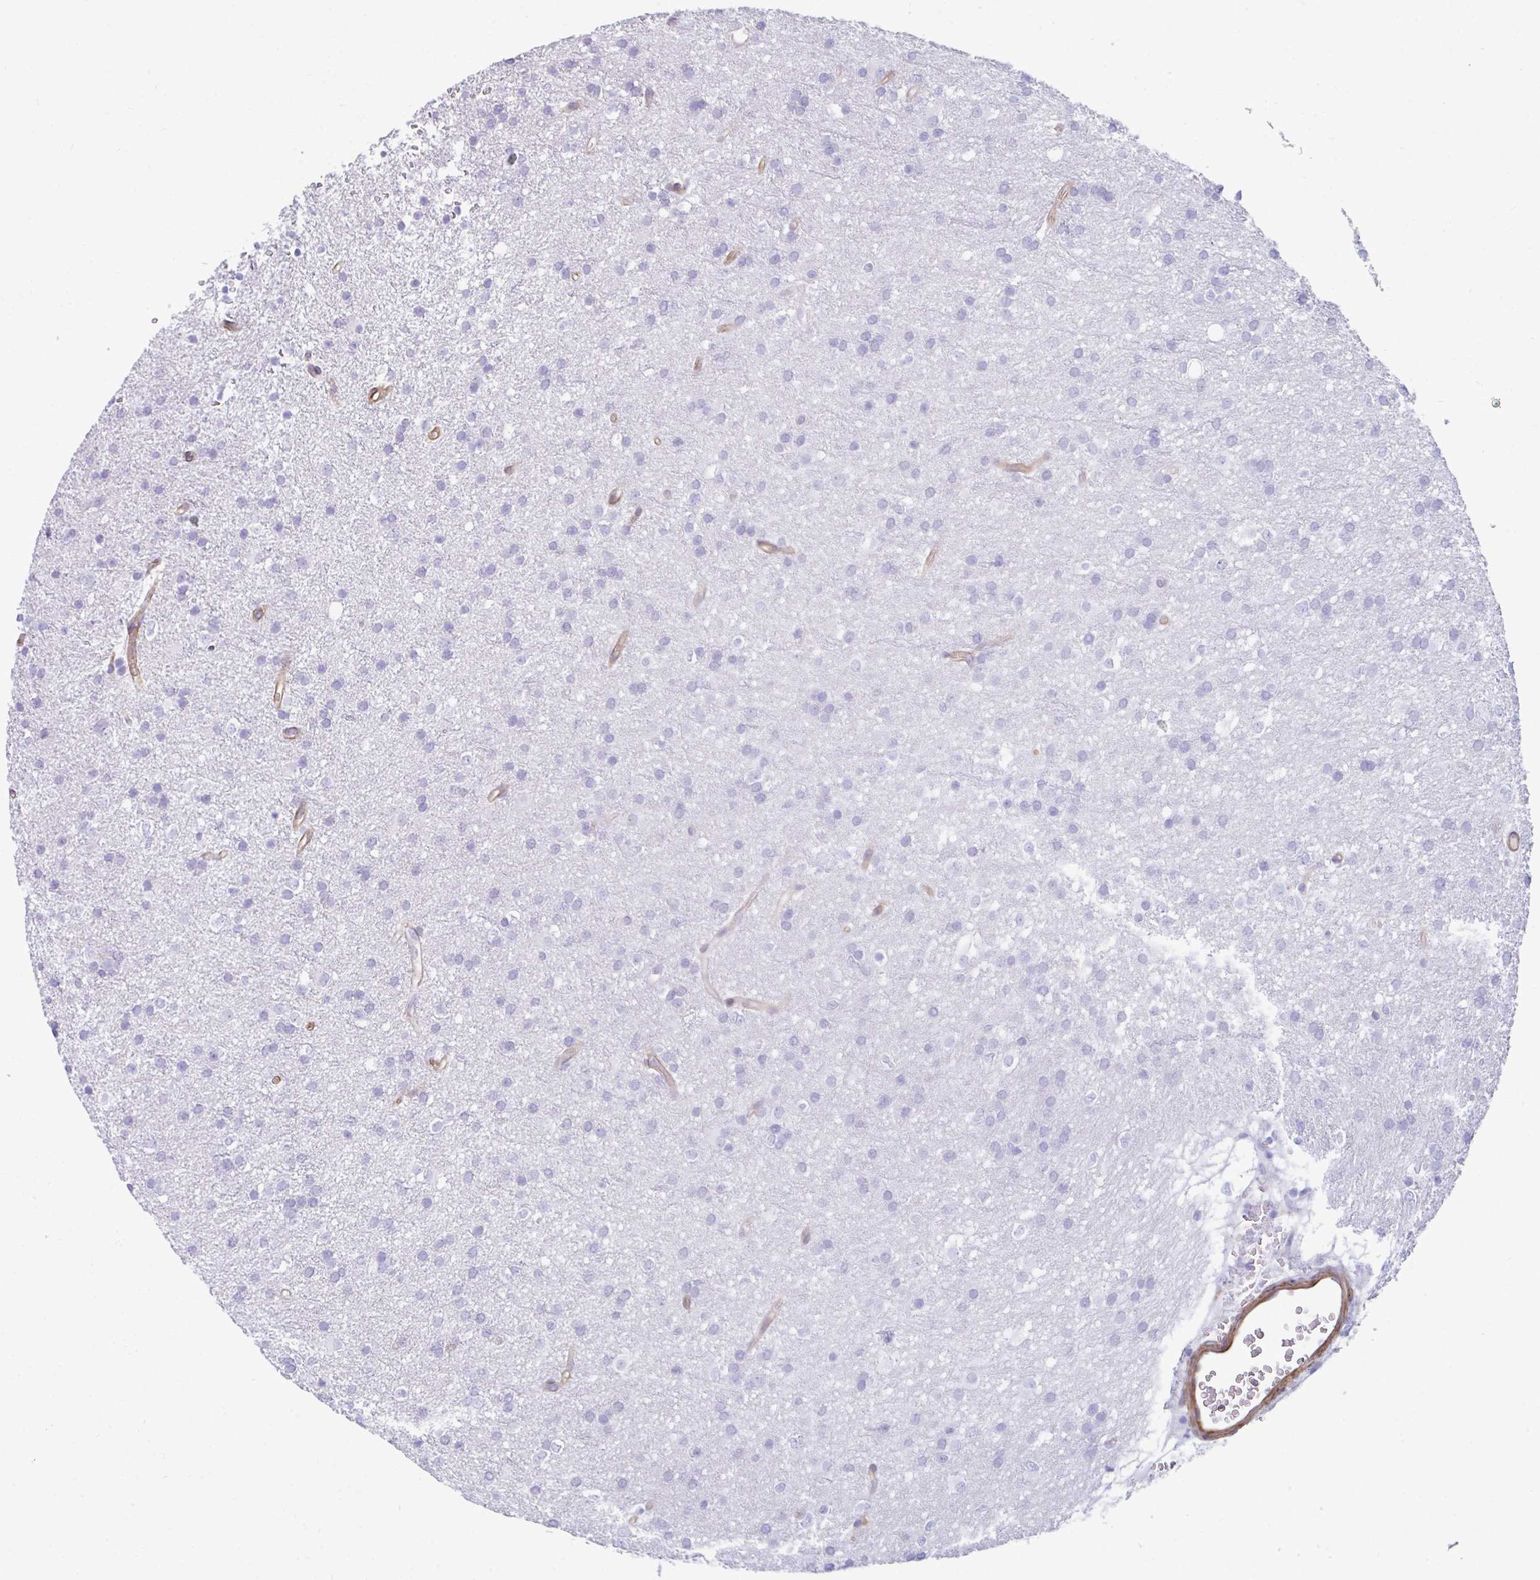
{"staining": {"intensity": "negative", "quantity": "none", "location": "none"}, "tissue": "glioma", "cell_type": "Tumor cells", "image_type": "cancer", "snomed": [{"axis": "morphology", "description": "Glioma, malignant, Low grade"}, {"axis": "topography", "description": "Brain"}], "caption": "A photomicrograph of malignant glioma (low-grade) stained for a protein reveals no brown staining in tumor cells. The staining is performed using DAB (3,3'-diaminobenzidine) brown chromogen with nuclei counter-stained in using hematoxylin.", "gene": "UBL3", "patient": {"sex": "female", "age": 33}}